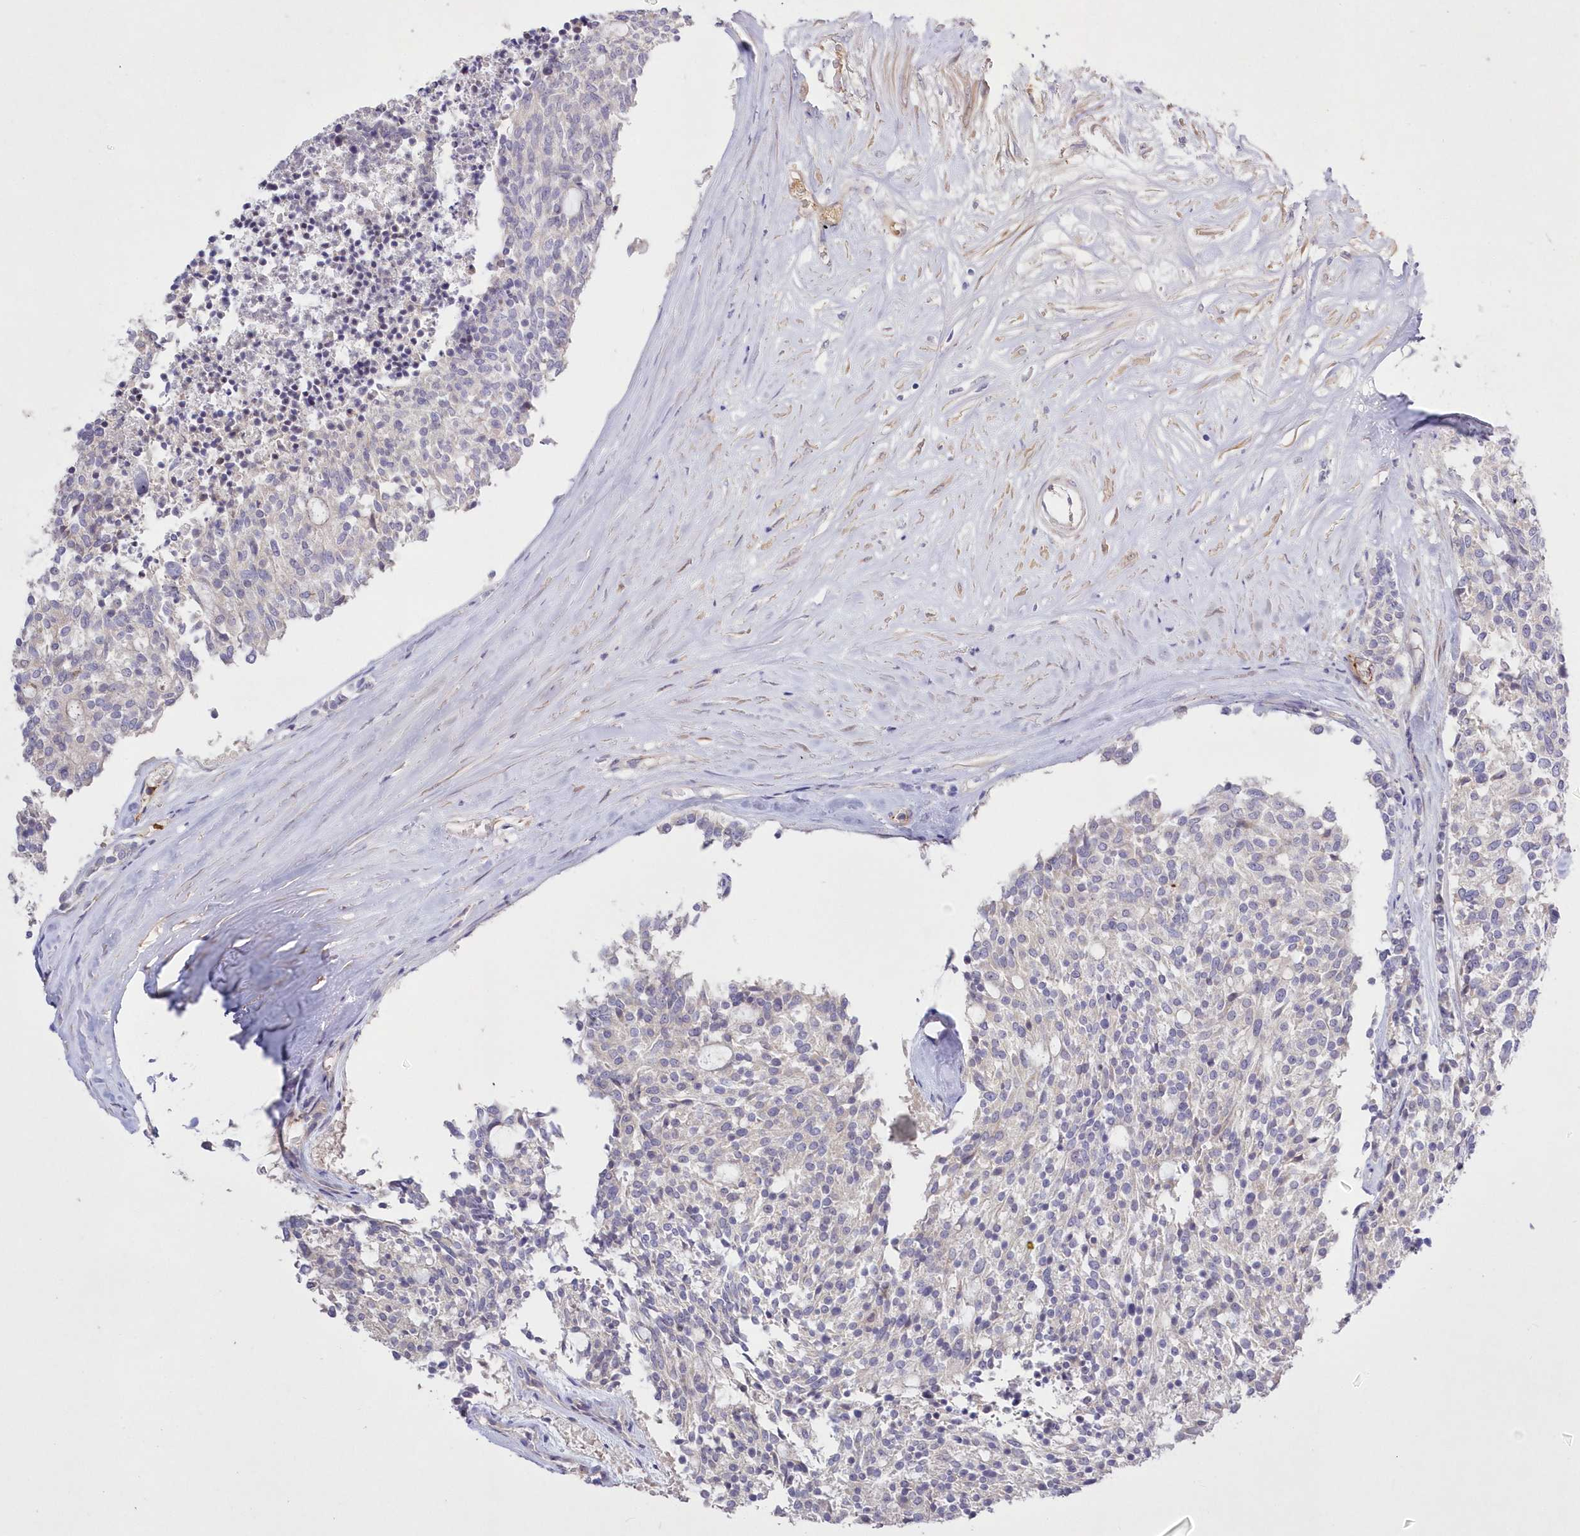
{"staining": {"intensity": "negative", "quantity": "none", "location": "none"}, "tissue": "carcinoid", "cell_type": "Tumor cells", "image_type": "cancer", "snomed": [{"axis": "morphology", "description": "Carcinoid, malignant, NOS"}, {"axis": "topography", "description": "Pancreas"}], "caption": "High power microscopy histopathology image of an immunohistochemistry (IHC) micrograph of carcinoid (malignant), revealing no significant staining in tumor cells.", "gene": "WBP1L", "patient": {"sex": "female", "age": 54}}